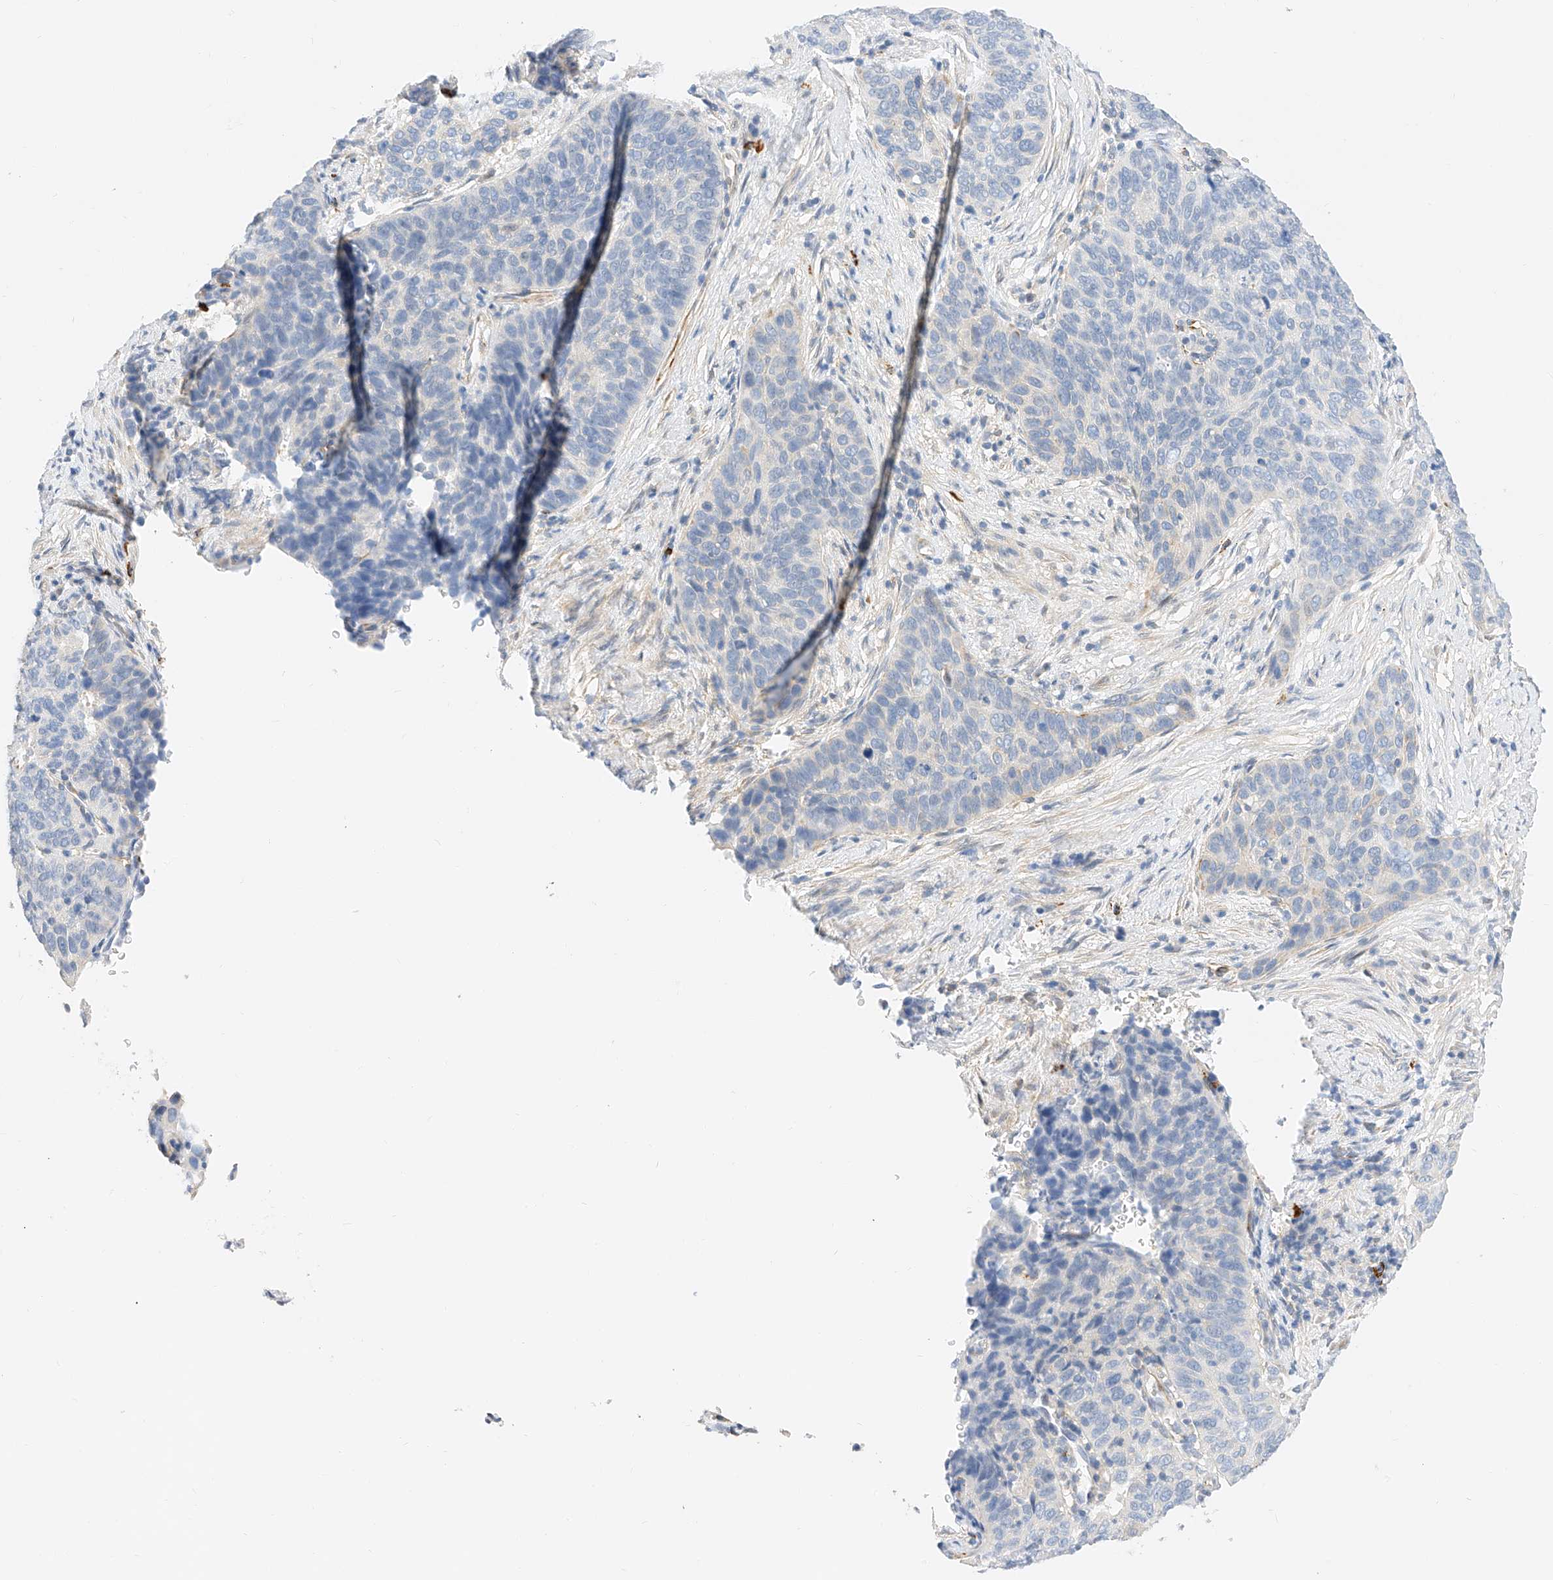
{"staining": {"intensity": "negative", "quantity": "none", "location": "none"}, "tissue": "cervical cancer", "cell_type": "Tumor cells", "image_type": "cancer", "snomed": [{"axis": "morphology", "description": "Squamous cell carcinoma, NOS"}, {"axis": "topography", "description": "Cervix"}], "caption": "The histopathology image exhibits no significant positivity in tumor cells of squamous cell carcinoma (cervical).", "gene": "CDCP2", "patient": {"sex": "female", "age": 60}}